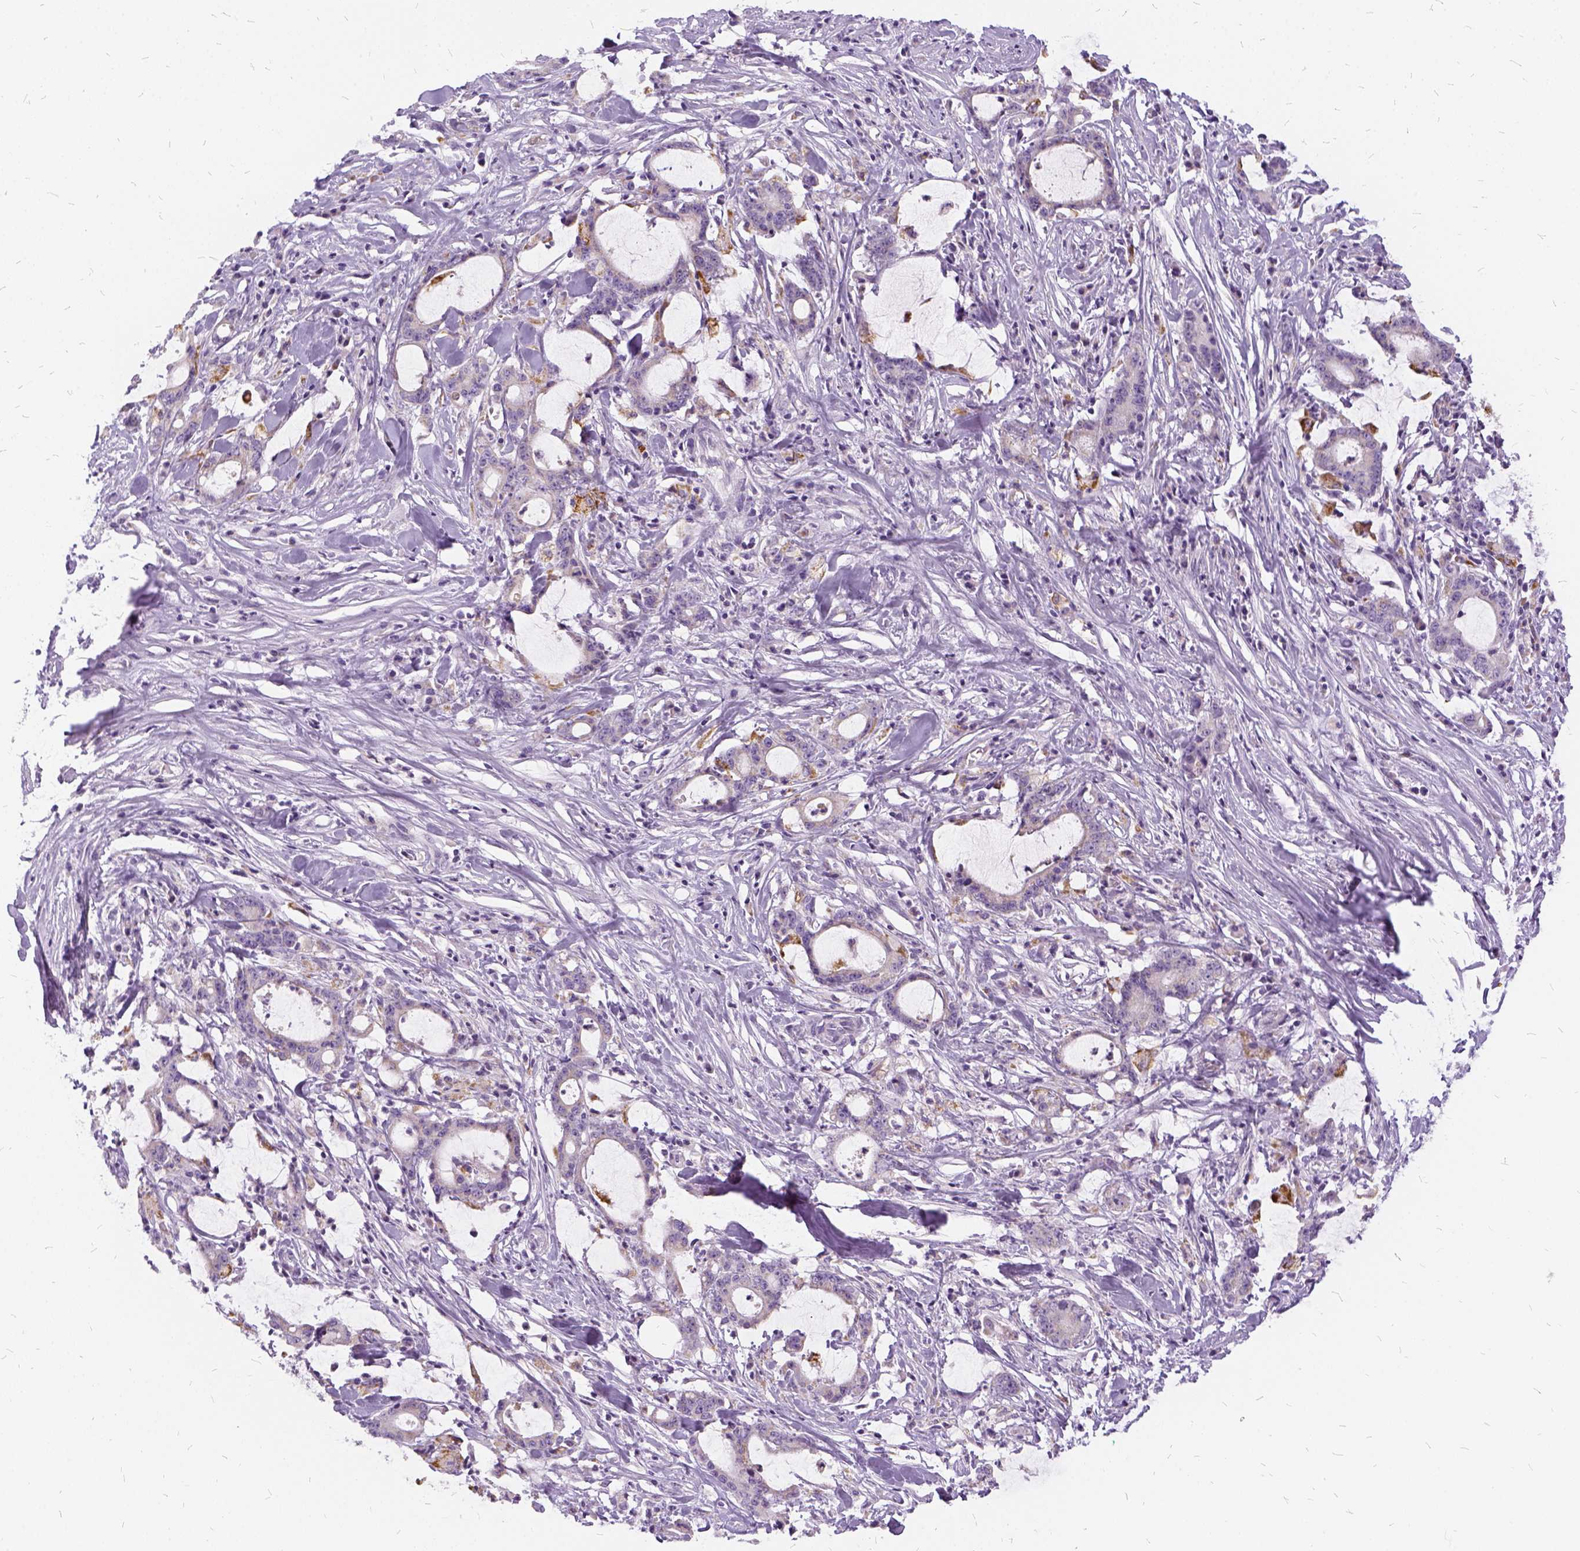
{"staining": {"intensity": "weak", "quantity": "<25%", "location": "cytoplasmic/membranous"}, "tissue": "stomach cancer", "cell_type": "Tumor cells", "image_type": "cancer", "snomed": [{"axis": "morphology", "description": "Adenocarcinoma, NOS"}, {"axis": "topography", "description": "Stomach, upper"}], "caption": "High power microscopy histopathology image of an immunohistochemistry (IHC) image of adenocarcinoma (stomach), revealing no significant expression in tumor cells.", "gene": "FDX1", "patient": {"sex": "male", "age": 68}}